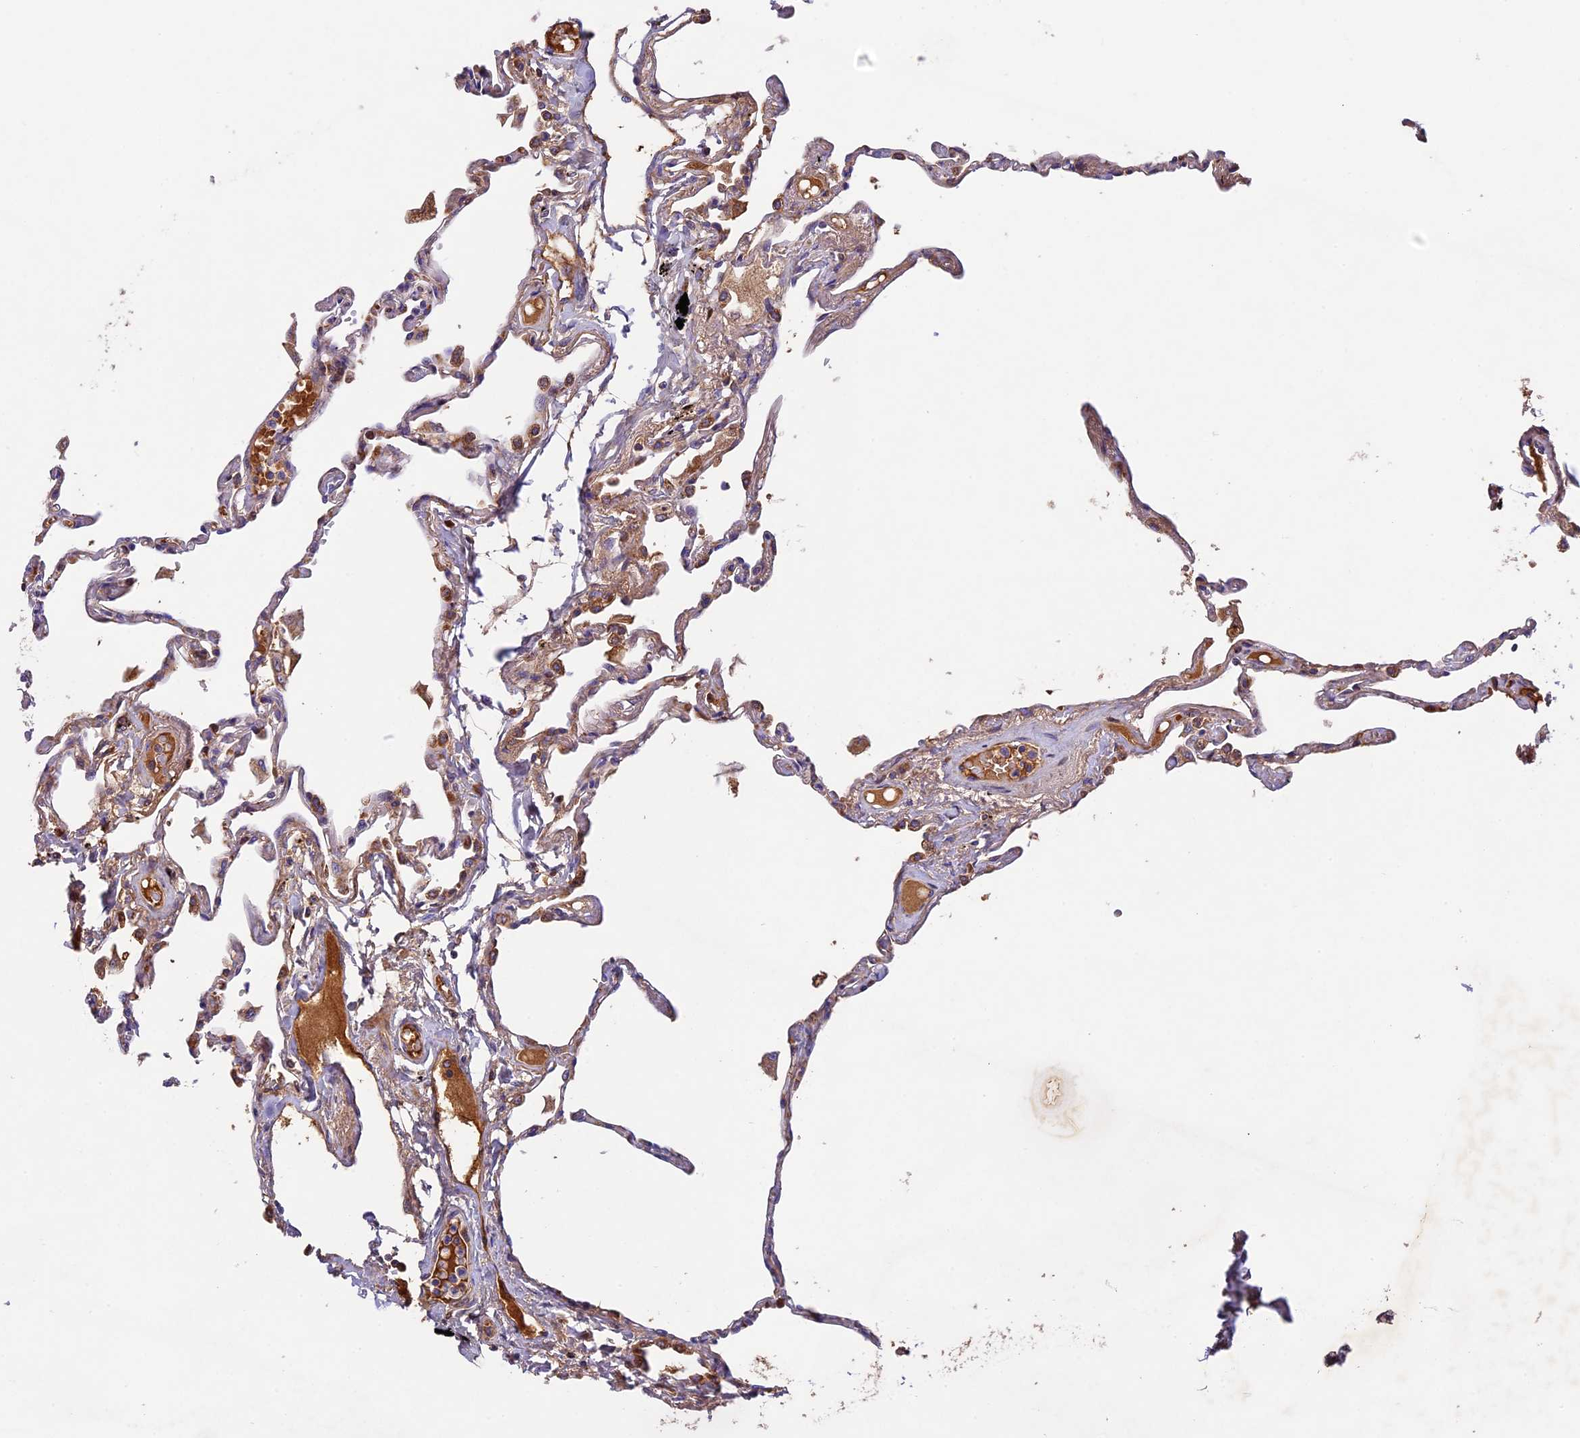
{"staining": {"intensity": "weak", "quantity": "<25%", "location": "cytoplasmic/membranous"}, "tissue": "lung", "cell_type": "Alveolar cells", "image_type": "normal", "snomed": [{"axis": "morphology", "description": "Normal tissue, NOS"}, {"axis": "topography", "description": "Lung"}], "caption": "DAB (3,3'-diaminobenzidine) immunohistochemical staining of benign human lung shows no significant positivity in alveolar cells.", "gene": "OCEL1", "patient": {"sex": "female", "age": 67}}